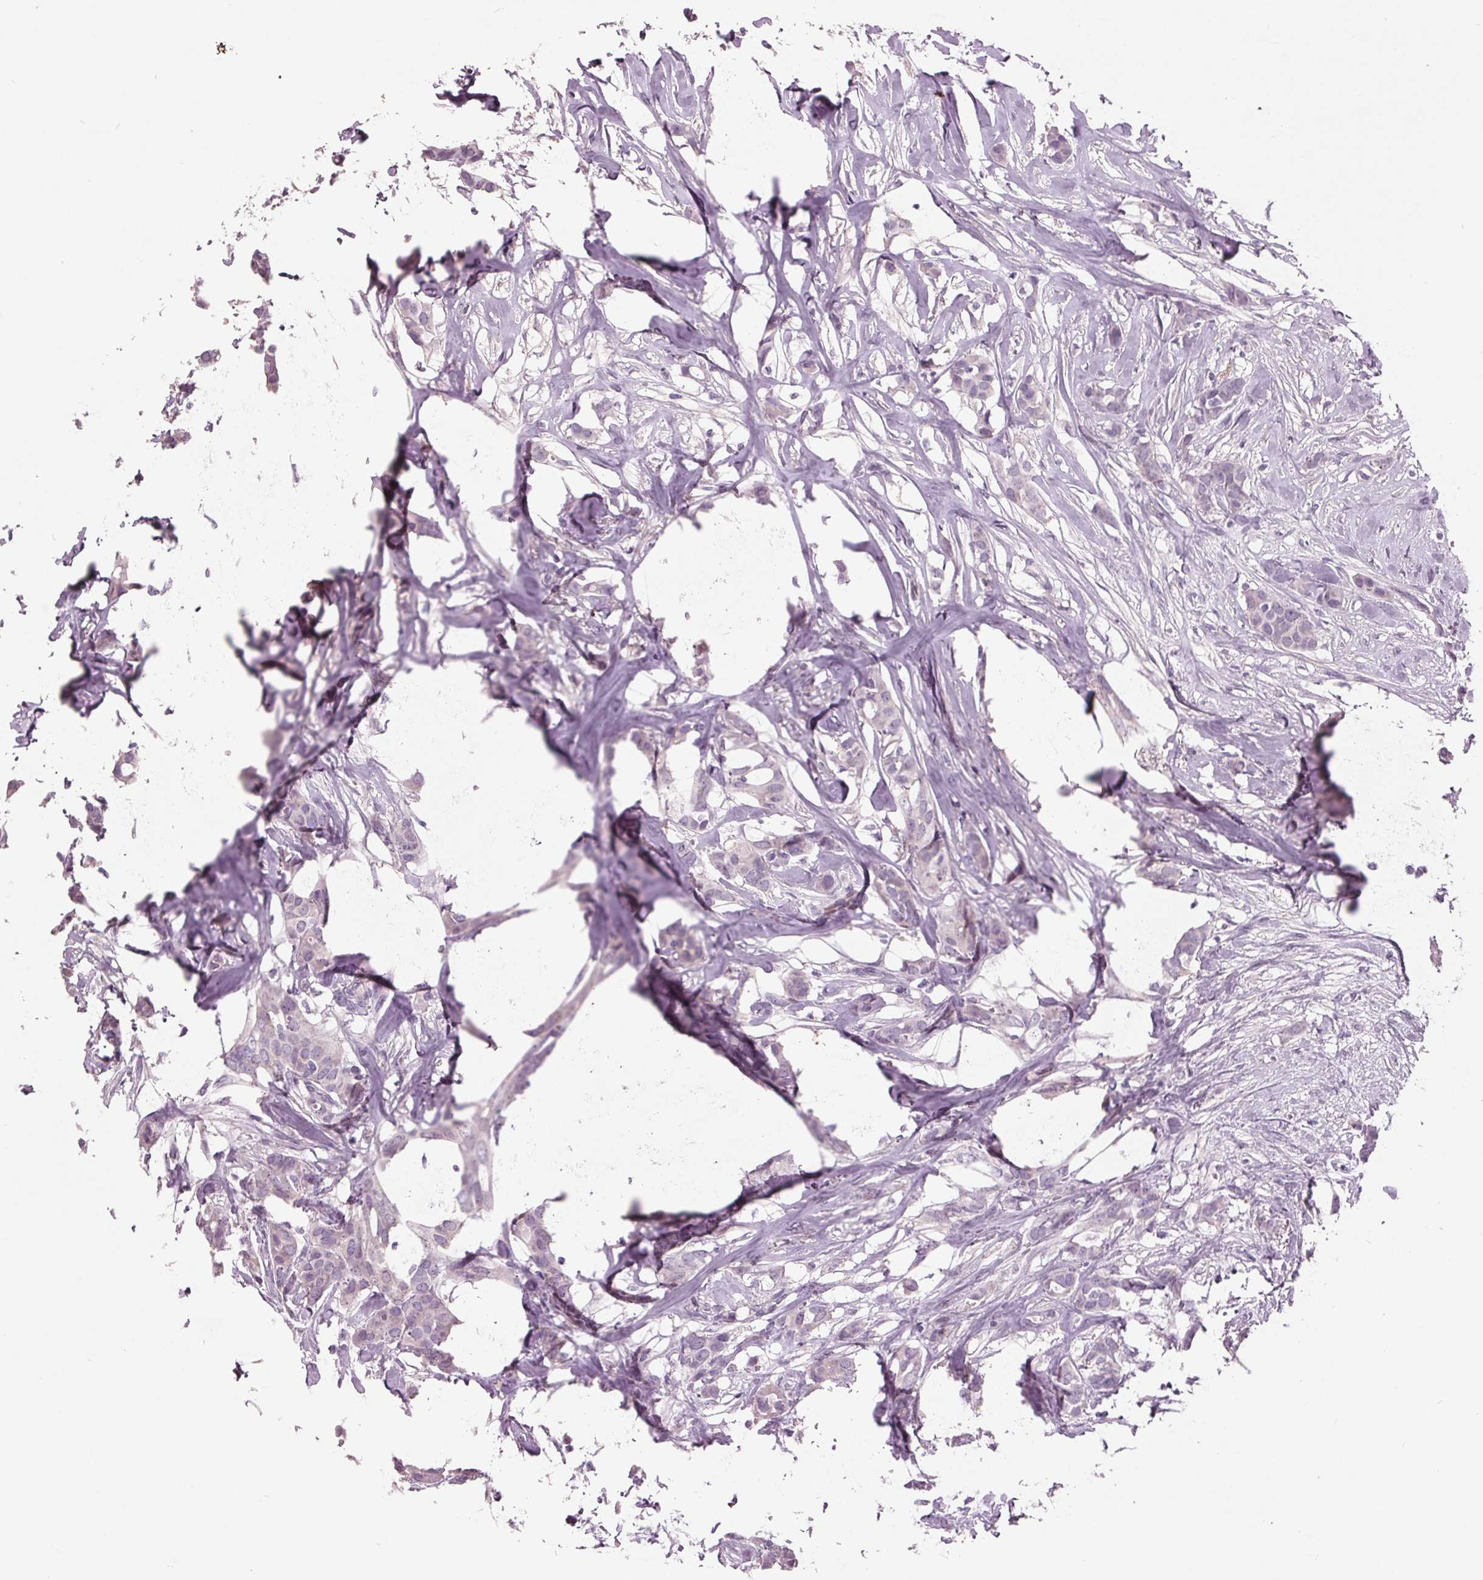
{"staining": {"intensity": "negative", "quantity": "none", "location": "none"}, "tissue": "breast cancer", "cell_type": "Tumor cells", "image_type": "cancer", "snomed": [{"axis": "morphology", "description": "Duct carcinoma"}, {"axis": "topography", "description": "Breast"}], "caption": "Immunohistochemical staining of breast cancer (invasive ductal carcinoma) reveals no significant expression in tumor cells. (DAB immunohistochemistry visualized using brightfield microscopy, high magnification).", "gene": "C6", "patient": {"sex": "female", "age": 62}}